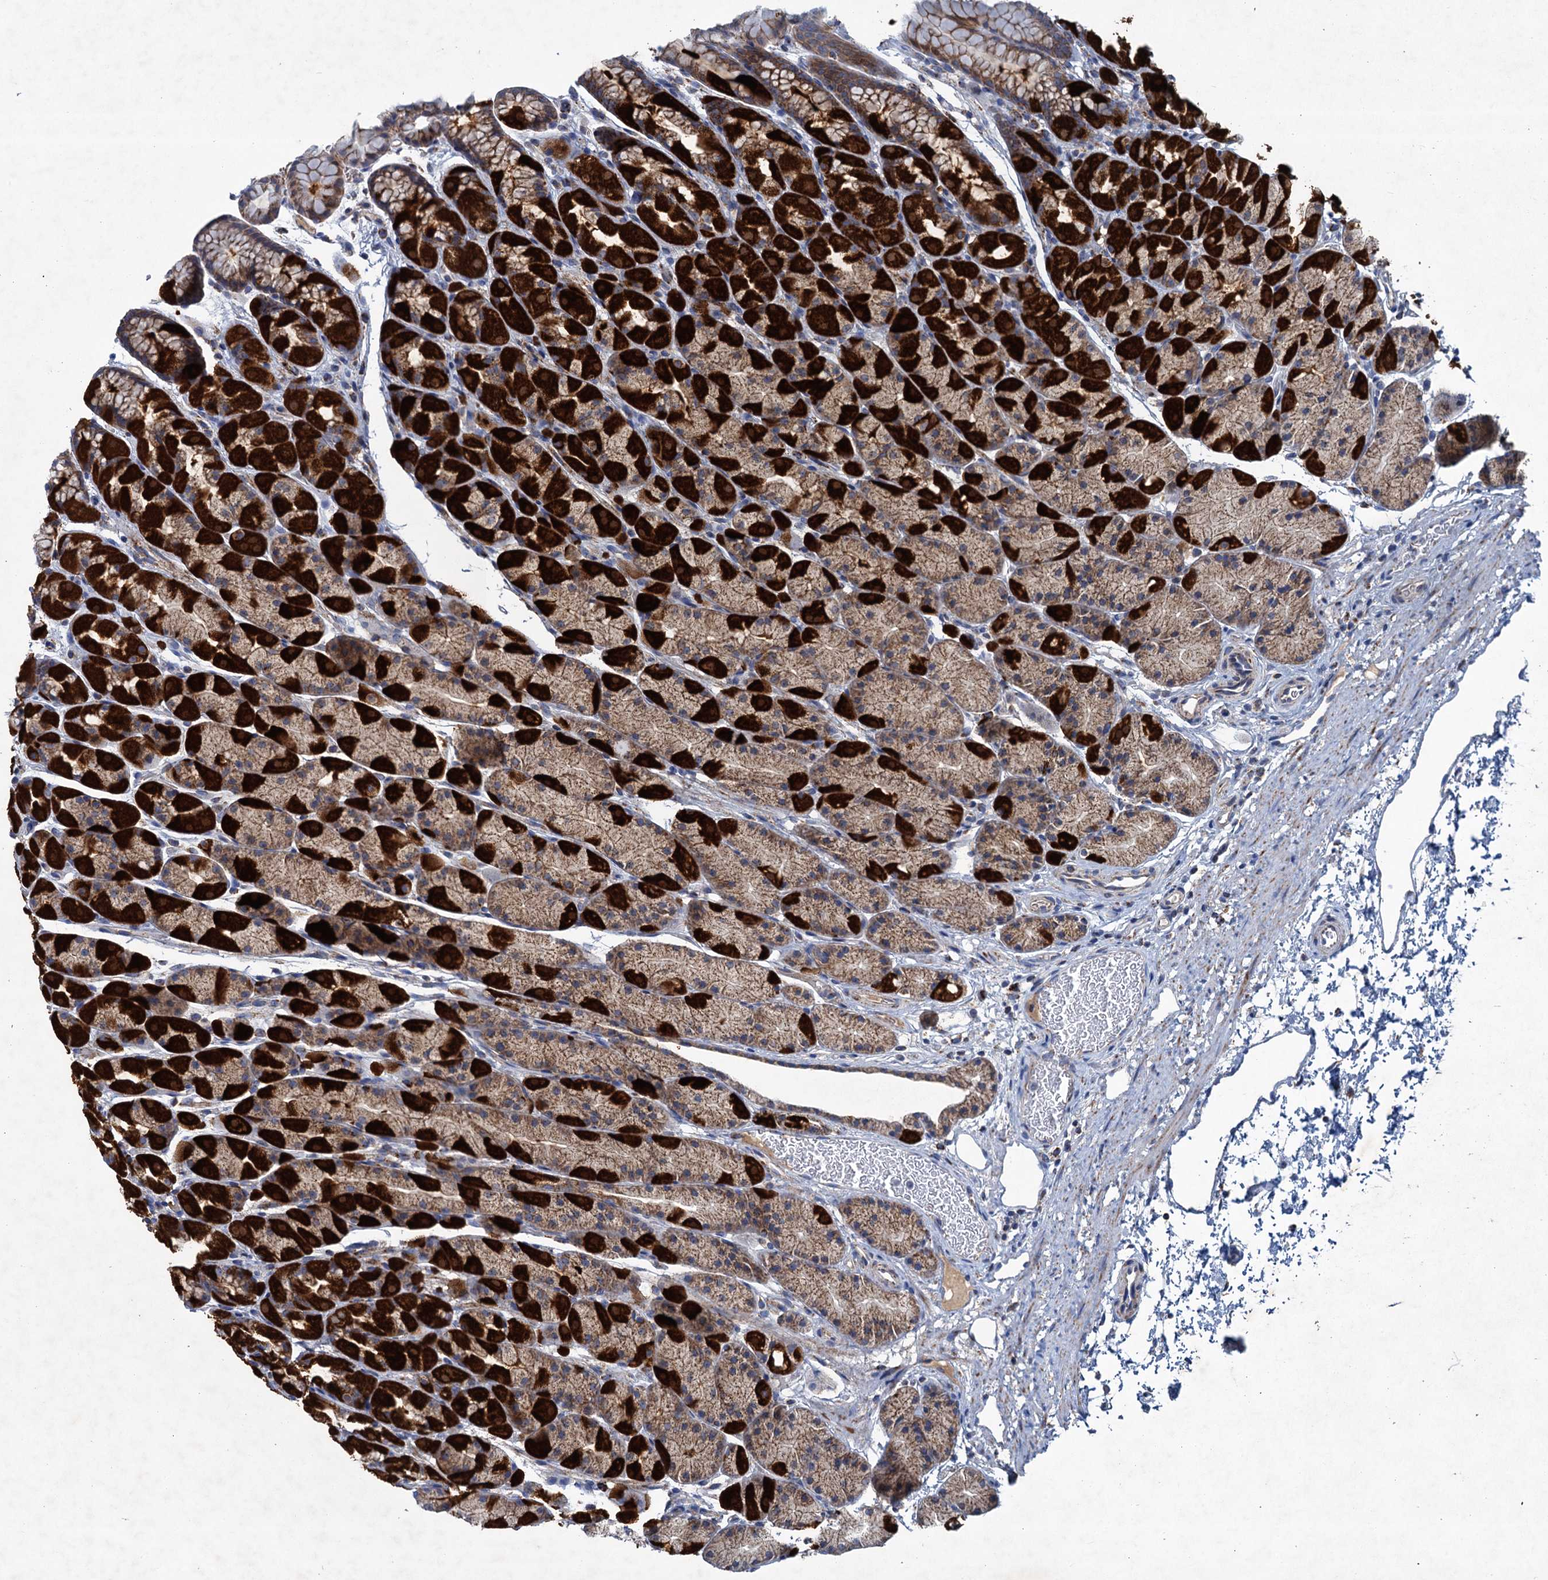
{"staining": {"intensity": "strong", "quantity": ">75%", "location": "cytoplasmic/membranous"}, "tissue": "stomach", "cell_type": "Glandular cells", "image_type": "normal", "snomed": [{"axis": "morphology", "description": "Normal tissue, NOS"}, {"axis": "topography", "description": "Stomach, upper"}, {"axis": "topography", "description": "Stomach"}], "caption": "This photomicrograph displays normal stomach stained with immunohistochemistry (IHC) to label a protein in brown. The cytoplasmic/membranous of glandular cells show strong positivity for the protein. Nuclei are counter-stained blue.", "gene": "GTPBP3", "patient": {"sex": "male", "age": 47}}